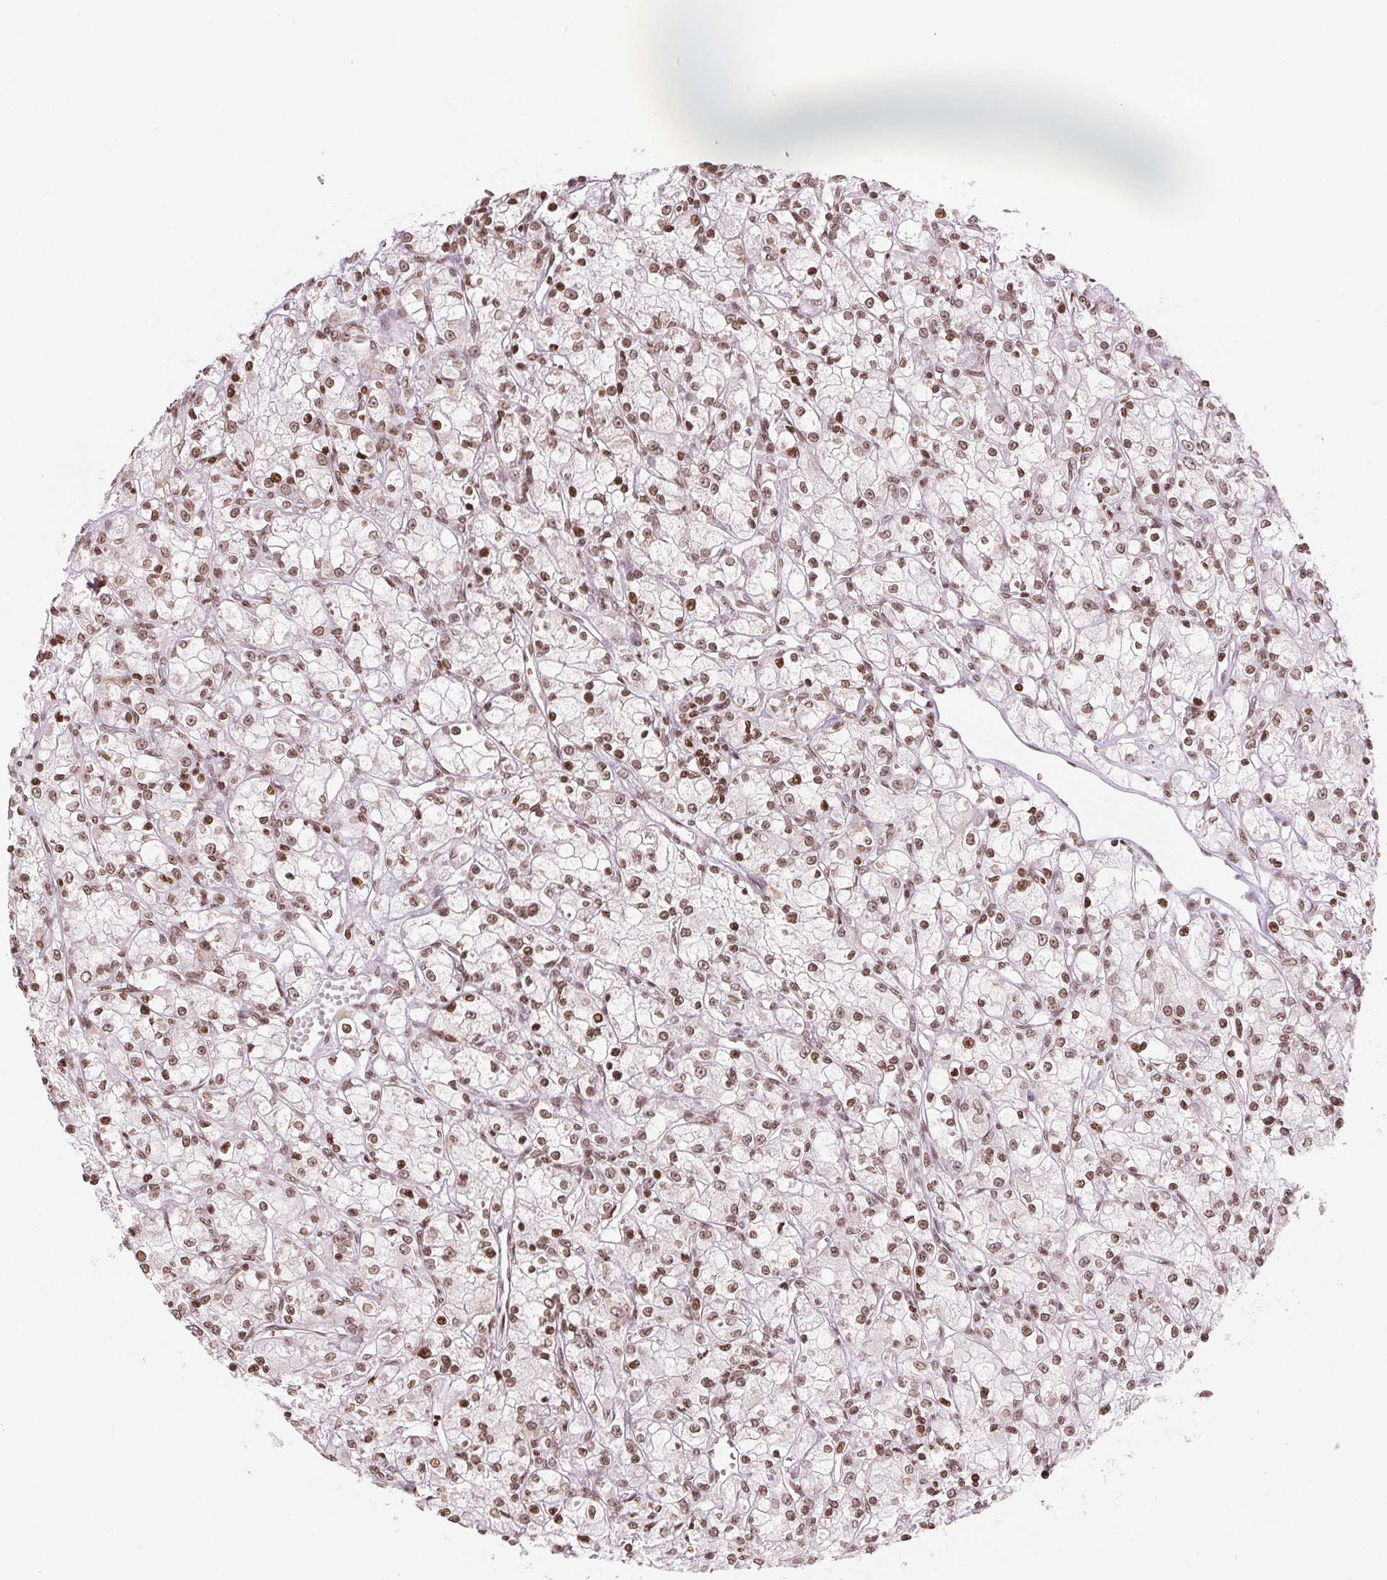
{"staining": {"intensity": "moderate", "quantity": ">75%", "location": "nuclear"}, "tissue": "renal cancer", "cell_type": "Tumor cells", "image_type": "cancer", "snomed": [{"axis": "morphology", "description": "Adenocarcinoma, NOS"}, {"axis": "topography", "description": "Kidney"}], "caption": "Moderate nuclear expression is appreciated in about >75% of tumor cells in renal cancer.", "gene": "SMIM12", "patient": {"sex": "female", "age": 59}}